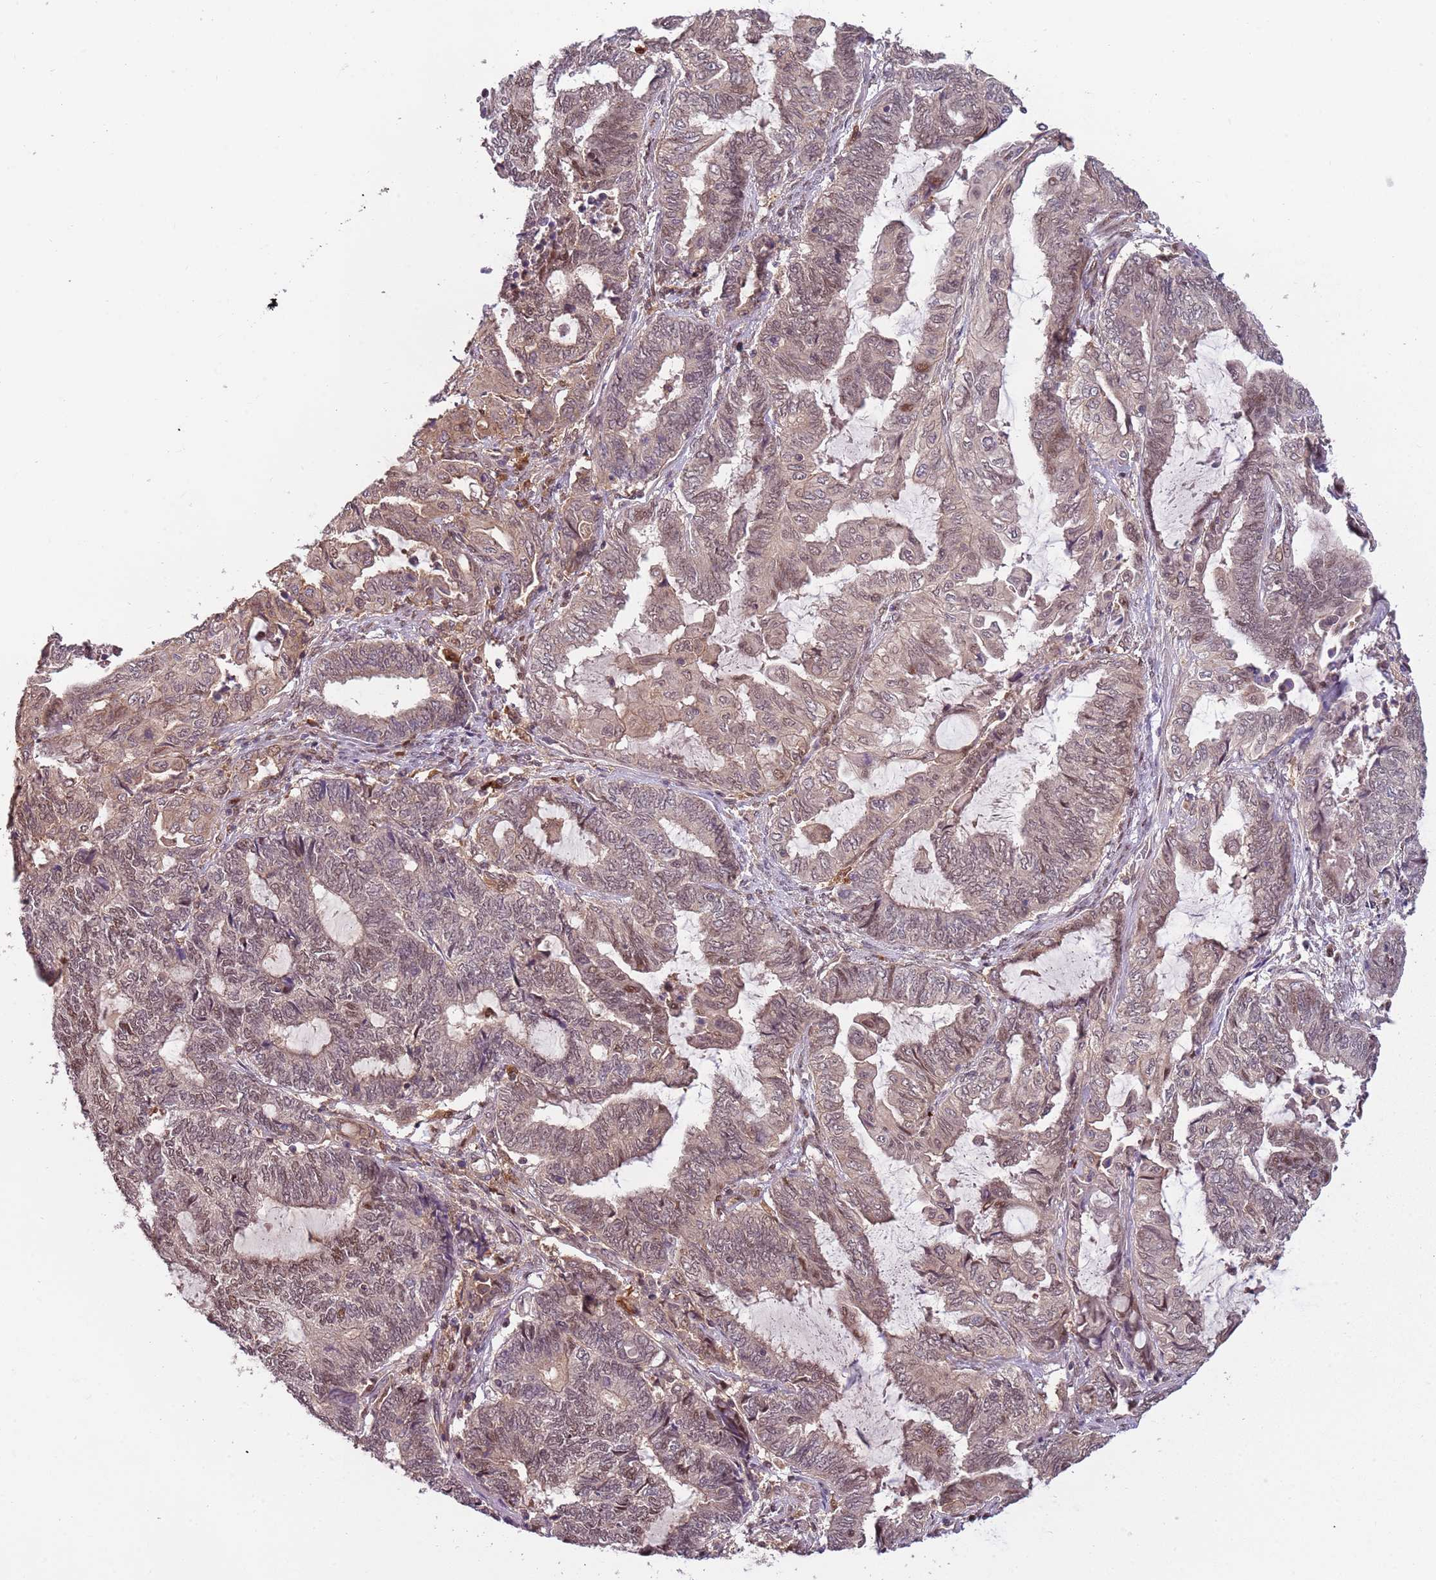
{"staining": {"intensity": "moderate", "quantity": ">75%", "location": "nuclear"}, "tissue": "endometrial cancer", "cell_type": "Tumor cells", "image_type": "cancer", "snomed": [{"axis": "morphology", "description": "Adenocarcinoma, NOS"}, {"axis": "topography", "description": "Uterus"}, {"axis": "topography", "description": "Endometrium"}], "caption": "High-magnification brightfield microscopy of endometrial cancer (adenocarcinoma) stained with DAB (brown) and counterstained with hematoxylin (blue). tumor cells exhibit moderate nuclear staining is identified in about>75% of cells.", "gene": "GSTO2", "patient": {"sex": "female", "age": 70}}